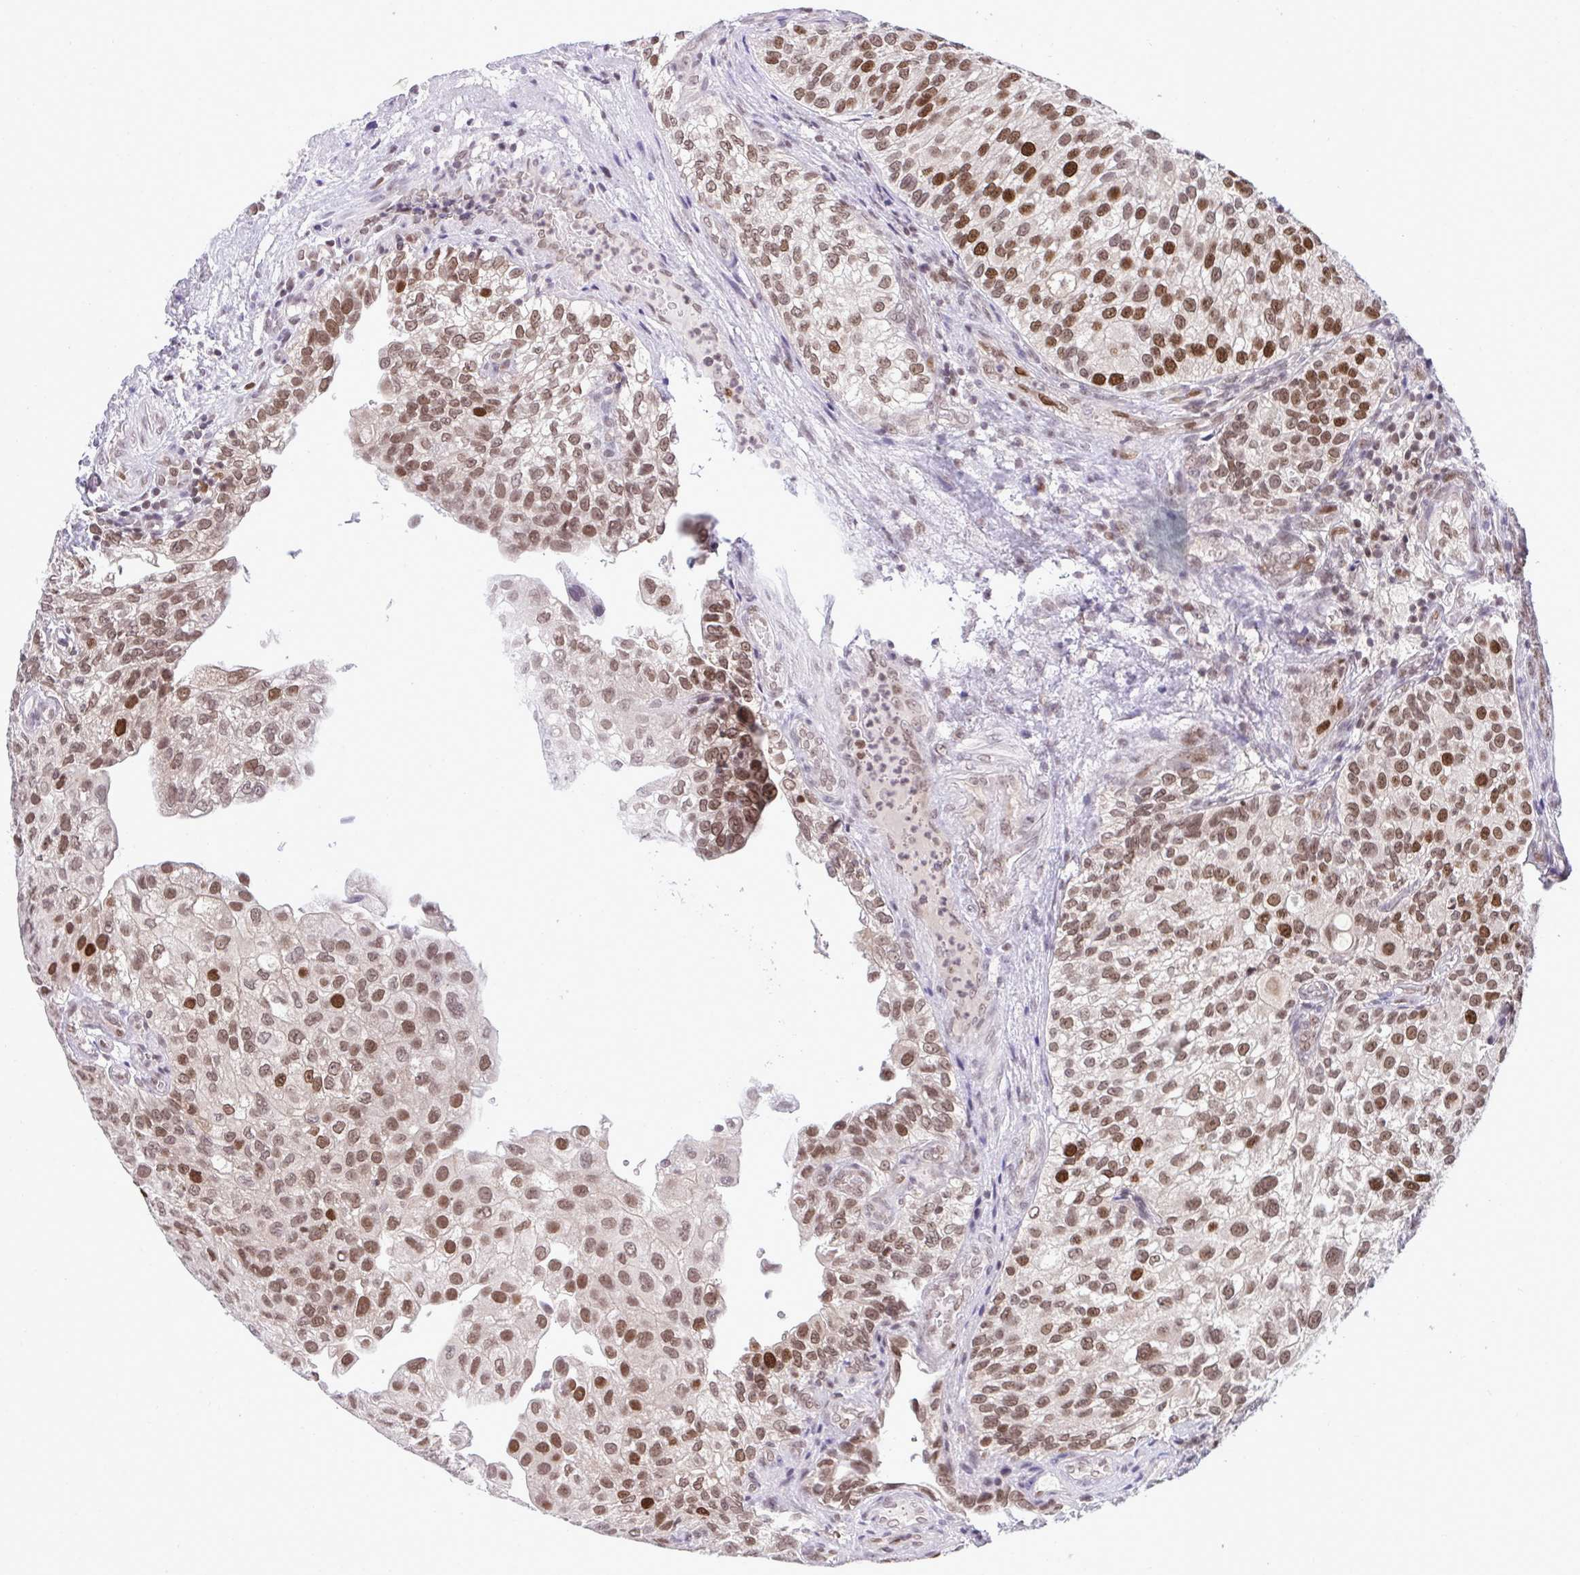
{"staining": {"intensity": "moderate", "quantity": ">75%", "location": "nuclear"}, "tissue": "urothelial cancer", "cell_type": "Tumor cells", "image_type": "cancer", "snomed": [{"axis": "morphology", "description": "Urothelial carcinoma, NOS"}, {"axis": "topography", "description": "Urinary bladder"}], "caption": "About >75% of tumor cells in human transitional cell carcinoma show moderate nuclear protein positivity as visualized by brown immunohistochemical staining.", "gene": "RFC4", "patient": {"sex": "male", "age": 87}}